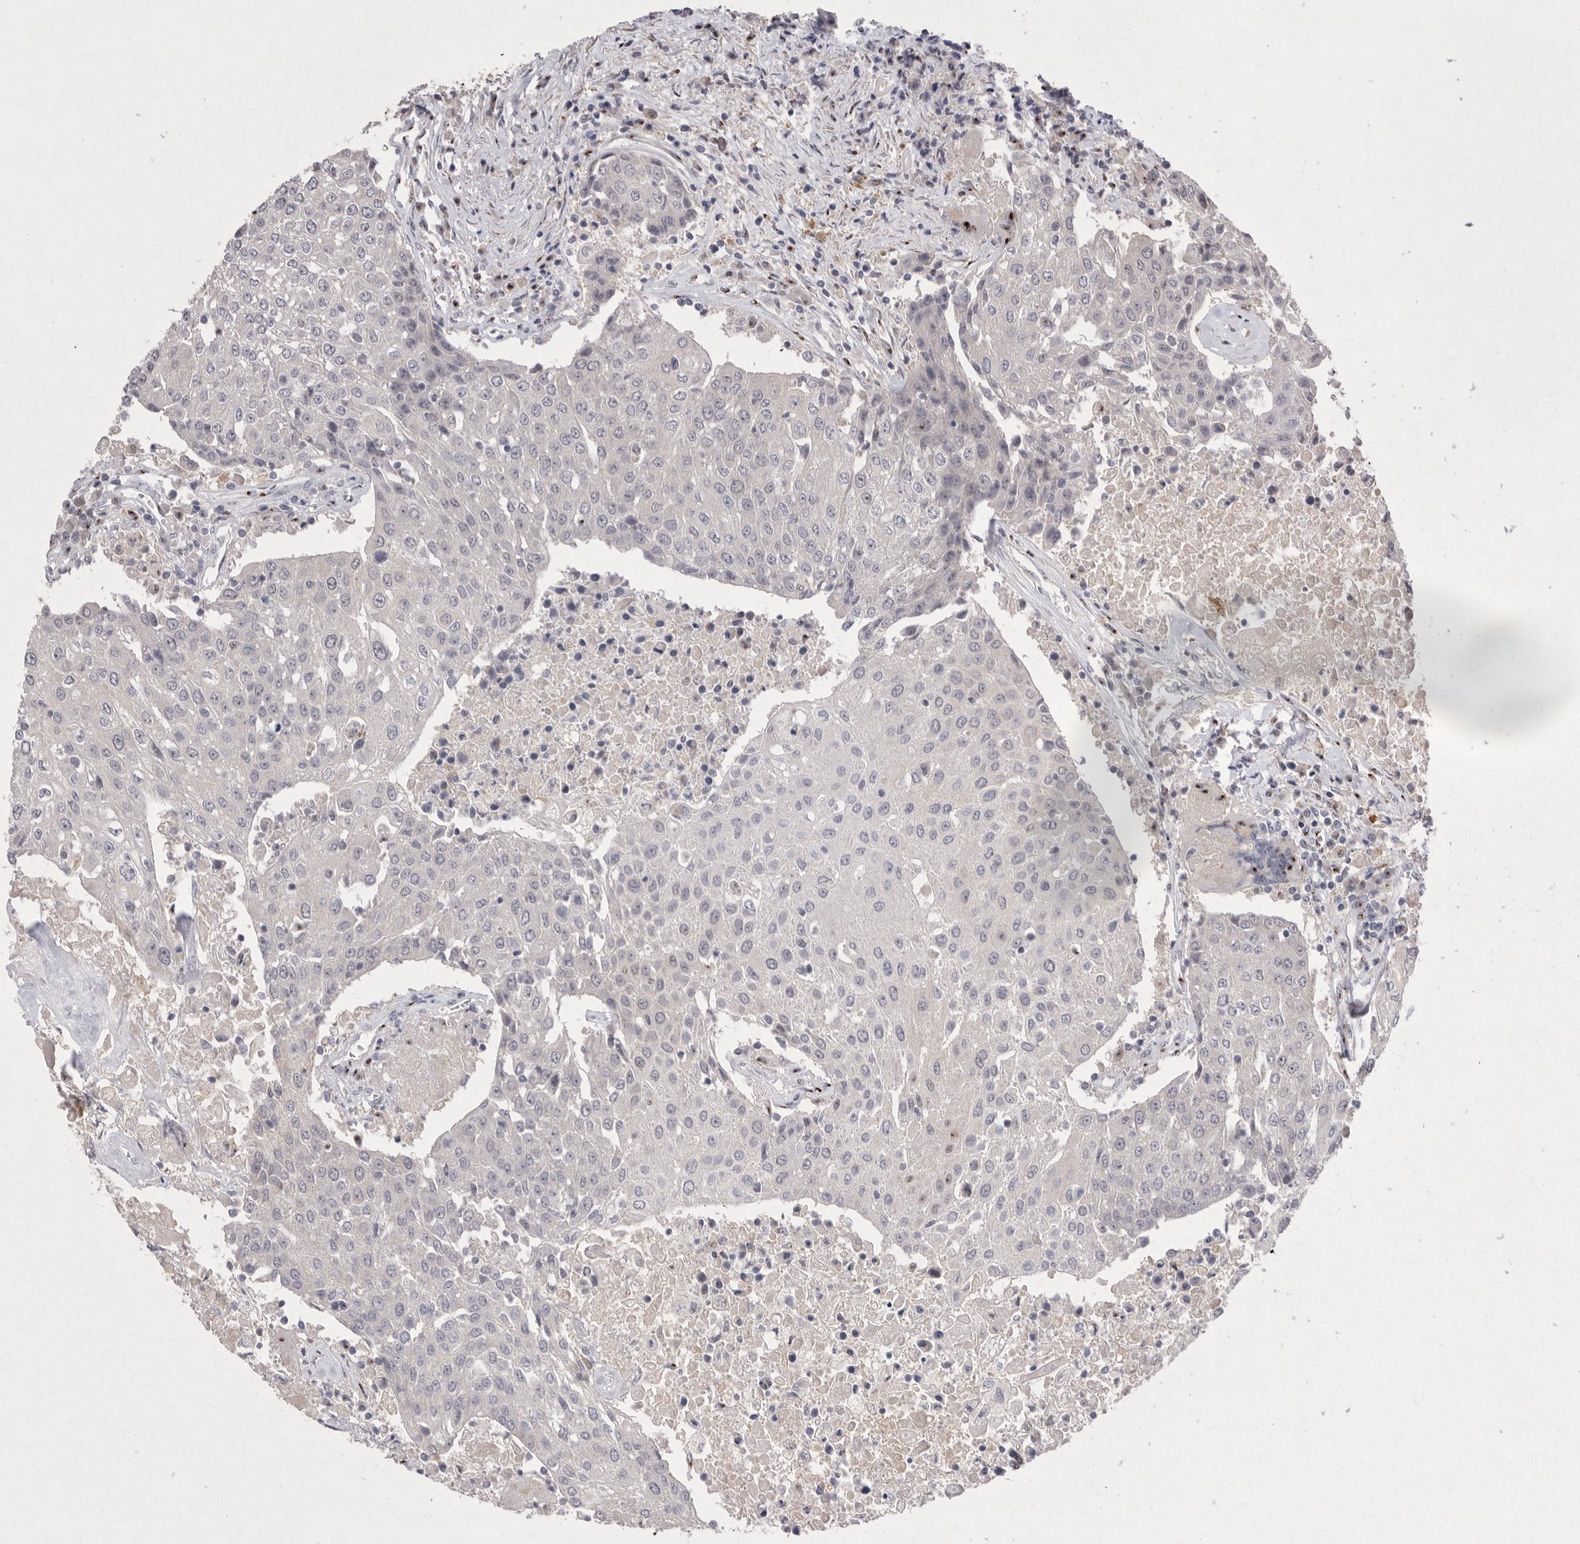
{"staining": {"intensity": "negative", "quantity": "none", "location": "none"}, "tissue": "urothelial cancer", "cell_type": "Tumor cells", "image_type": "cancer", "snomed": [{"axis": "morphology", "description": "Urothelial carcinoma, High grade"}, {"axis": "topography", "description": "Urinary bladder"}], "caption": "A histopathology image of human high-grade urothelial carcinoma is negative for staining in tumor cells.", "gene": "HUS1", "patient": {"sex": "female", "age": 85}}